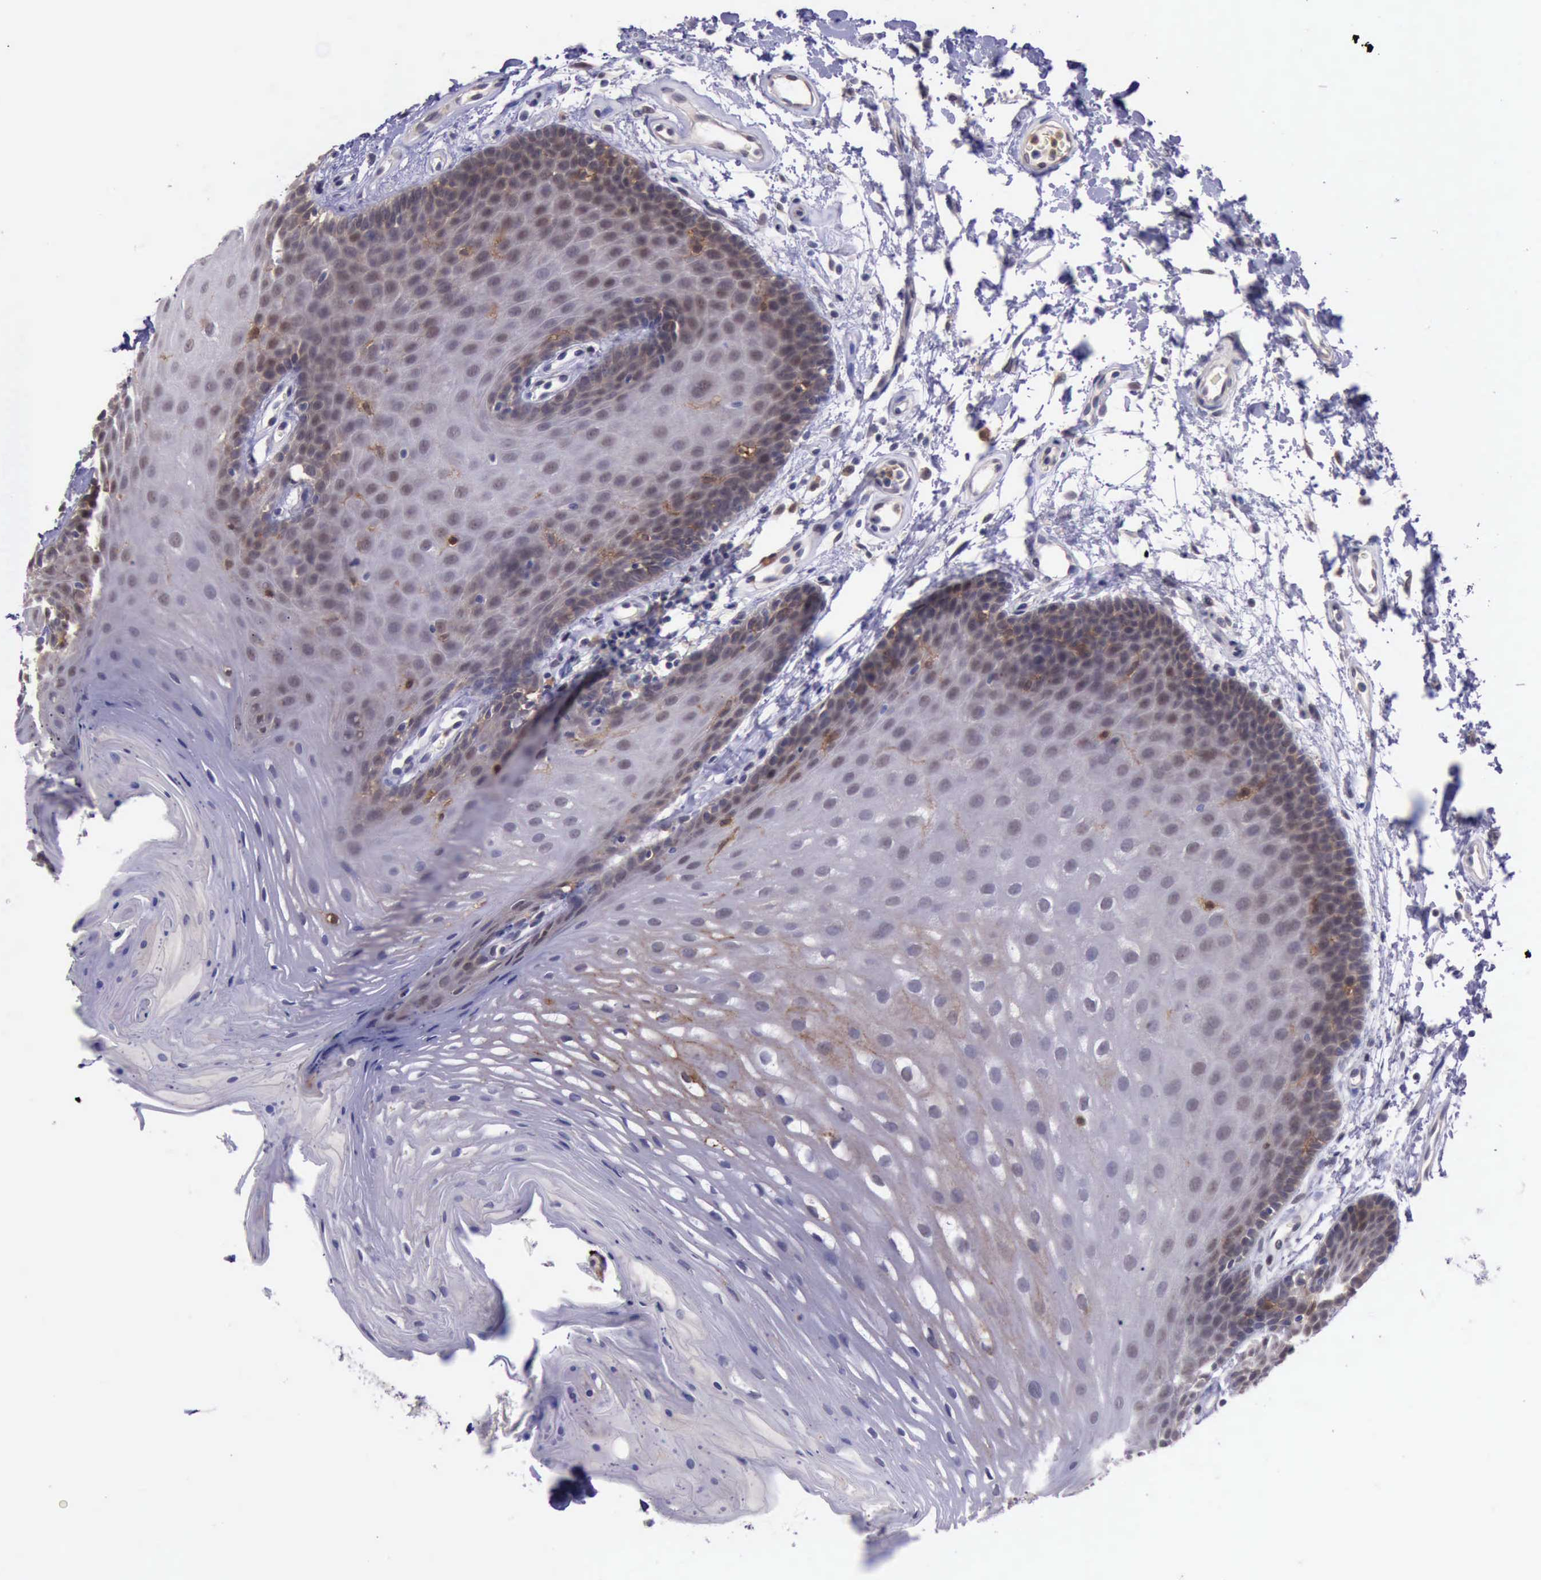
{"staining": {"intensity": "moderate", "quantity": "25%-75%", "location": "cytoplasmic/membranous"}, "tissue": "oral mucosa", "cell_type": "Squamous epithelial cells", "image_type": "normal", "snomed": [{"axis": "morphology", "description": "Normal tissue, NOS"}, {"axis": "topography", "description": "Oral tissue"}], "caption": "The micrograph displays immunohistochemical staining of unremarkable oral mucosa. There is moderate cytoplasmic/membranous staining is appreciated in approximately 25%-75% of squamous epithelial cells. (Stains: DAB in brown, nuclei in blue, Microscopy: brightfield microscopy at high magnification).", "gene": "PLEK2", "patient": {"sex": "male", "age": 62}}